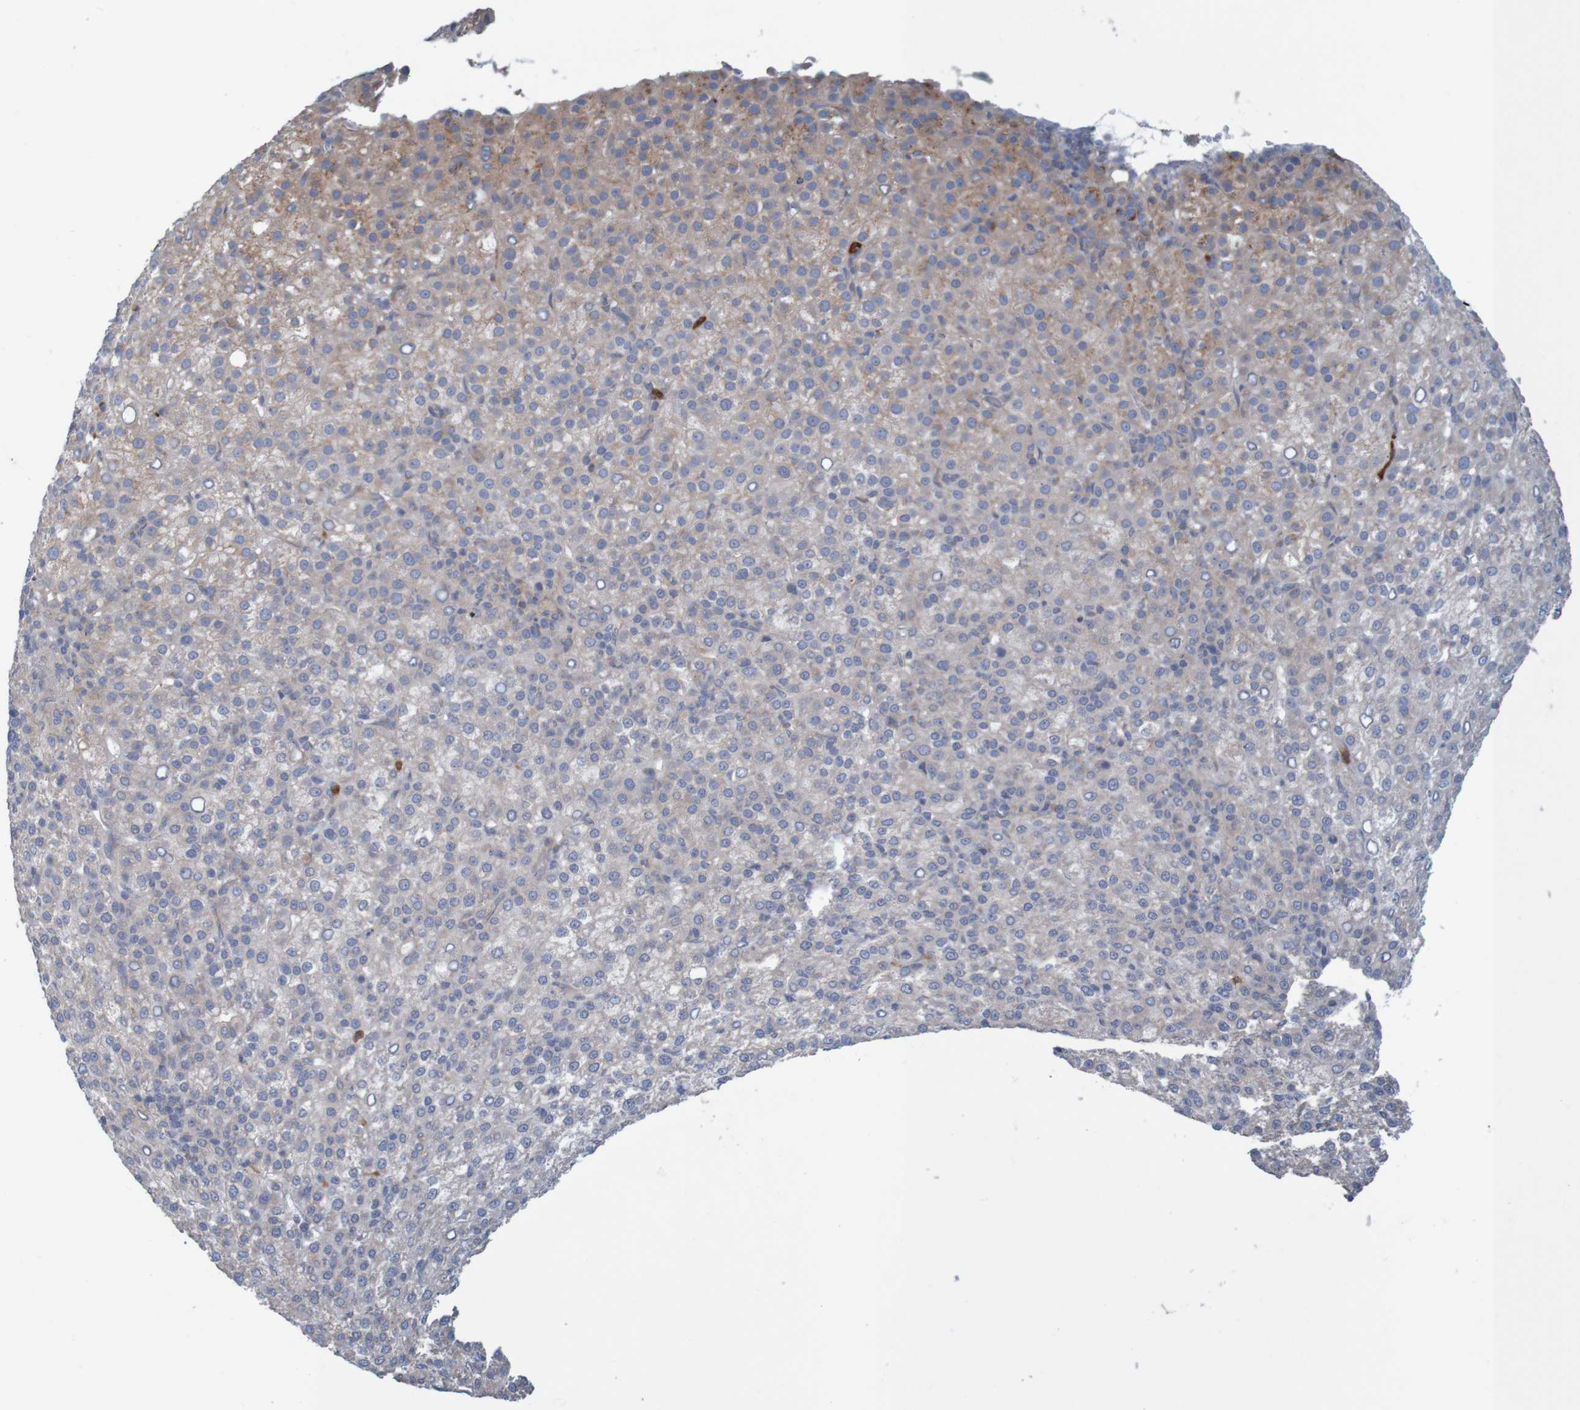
{"staining": {"intensity": "weak", "quantity": "25%-75%", "location": "cytoplasmic/membranous"}, "tissue": "liver cancer", "cell_type": "Tumor cells", "image_type": "cancer", "snomed": [{"axis": "morphology", "description": "Carcinoma, Hepatocellular, NOS"}, {"axis": "topography", "description": "Liver"}], "caption": "This is a histology image of immunohistochemistry staining of liver cancer (hepatocellular carcinoma), which shows weak positivity in the cytoplasmic/membranous of tumor cells.", "gene": "KRT23", "patient": {"sex": "female", "age": 58}}